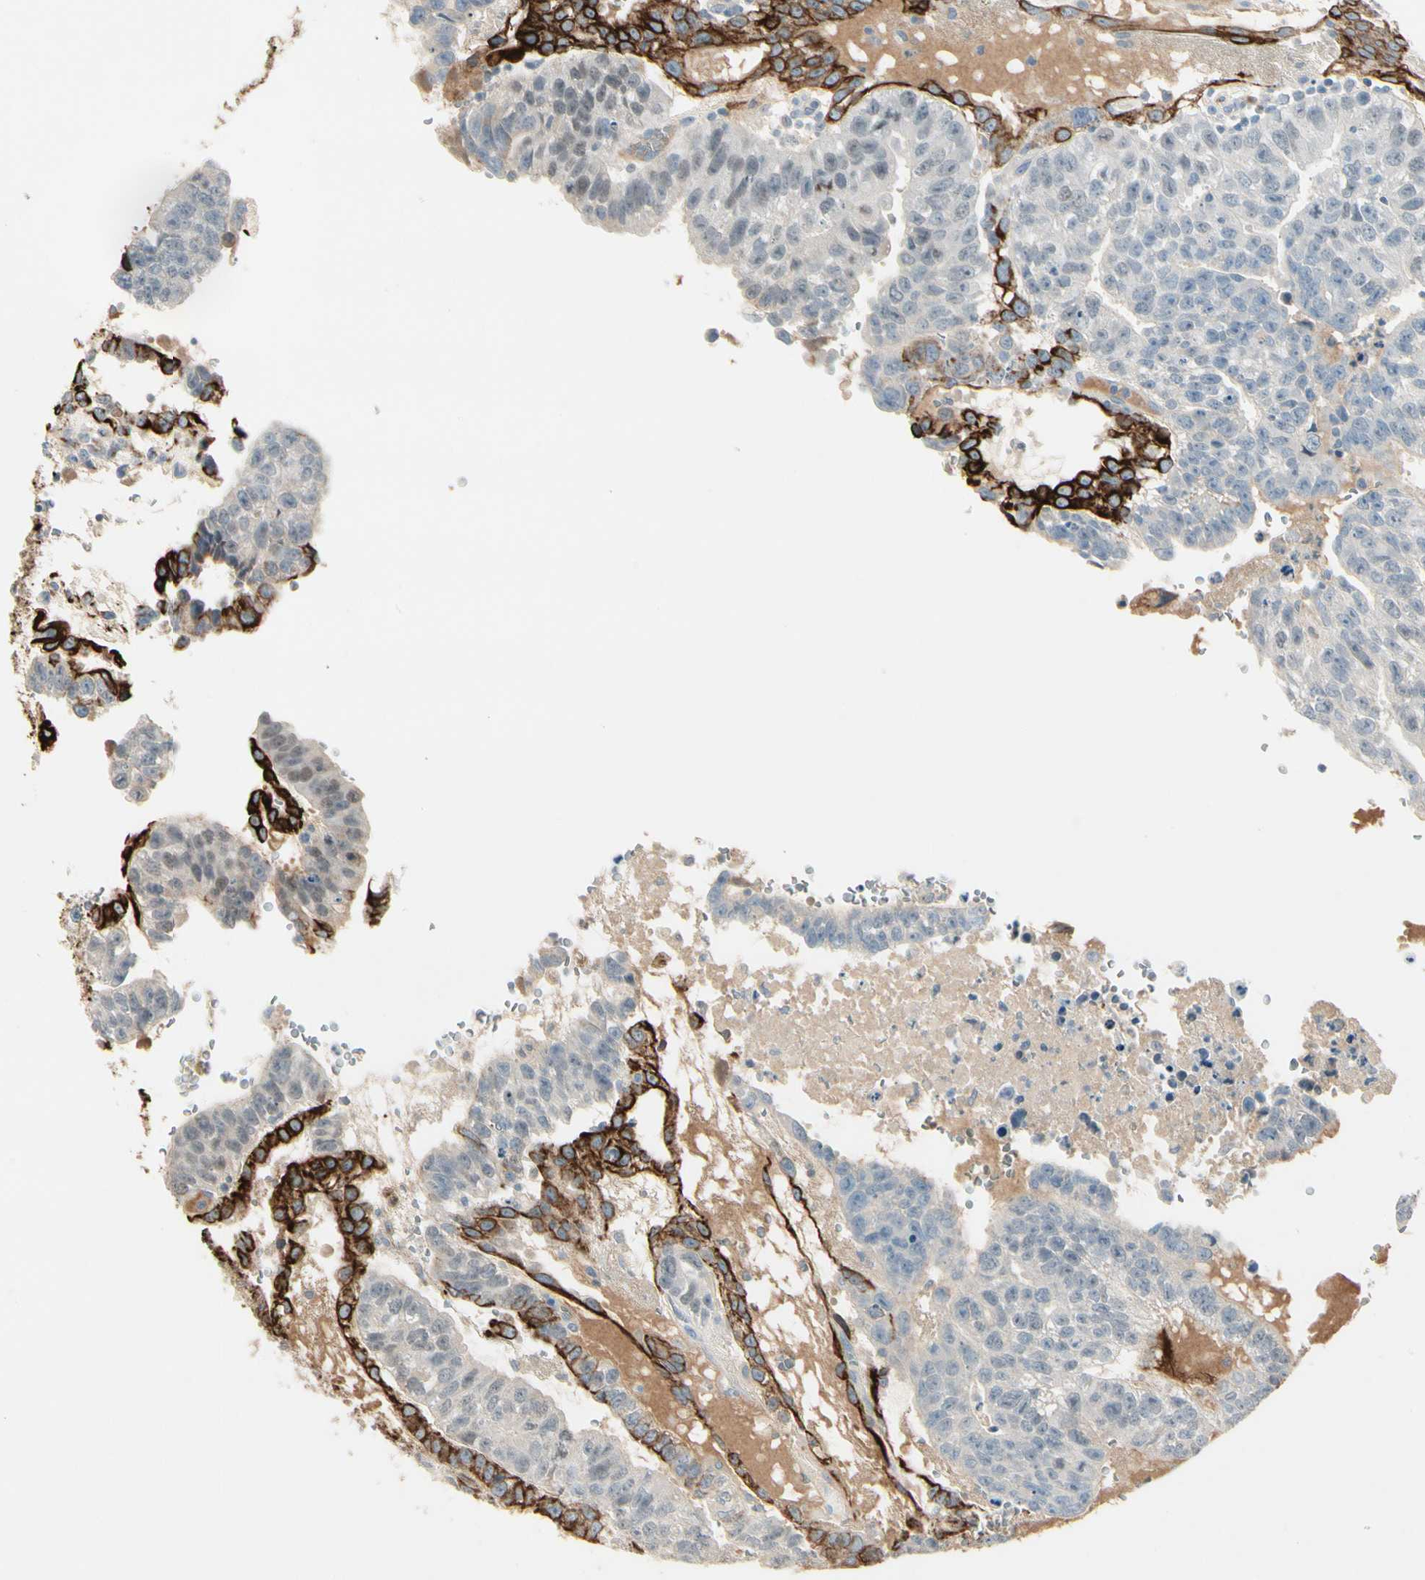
{"staining": {"intensity": "negative", "quantity": "none", "location": "none"}, "tissue": "testis cancer", "cell_type": "Tumor cells", "image_type": "cancer", "snomed": [{"axis": "morphology", "description": "Seminoma, NOS"}, {"axis": "morphology", "description": "Carcinoma, Embryonal, NOS"}, {"axis": "topography", "description": "Testis"}], "caption": "This is an IHC histopathology image of testis cancer. There is no staining in tumor cells.", "gene": "SKIL", "patient": {"sex": "male", "age": 52}}